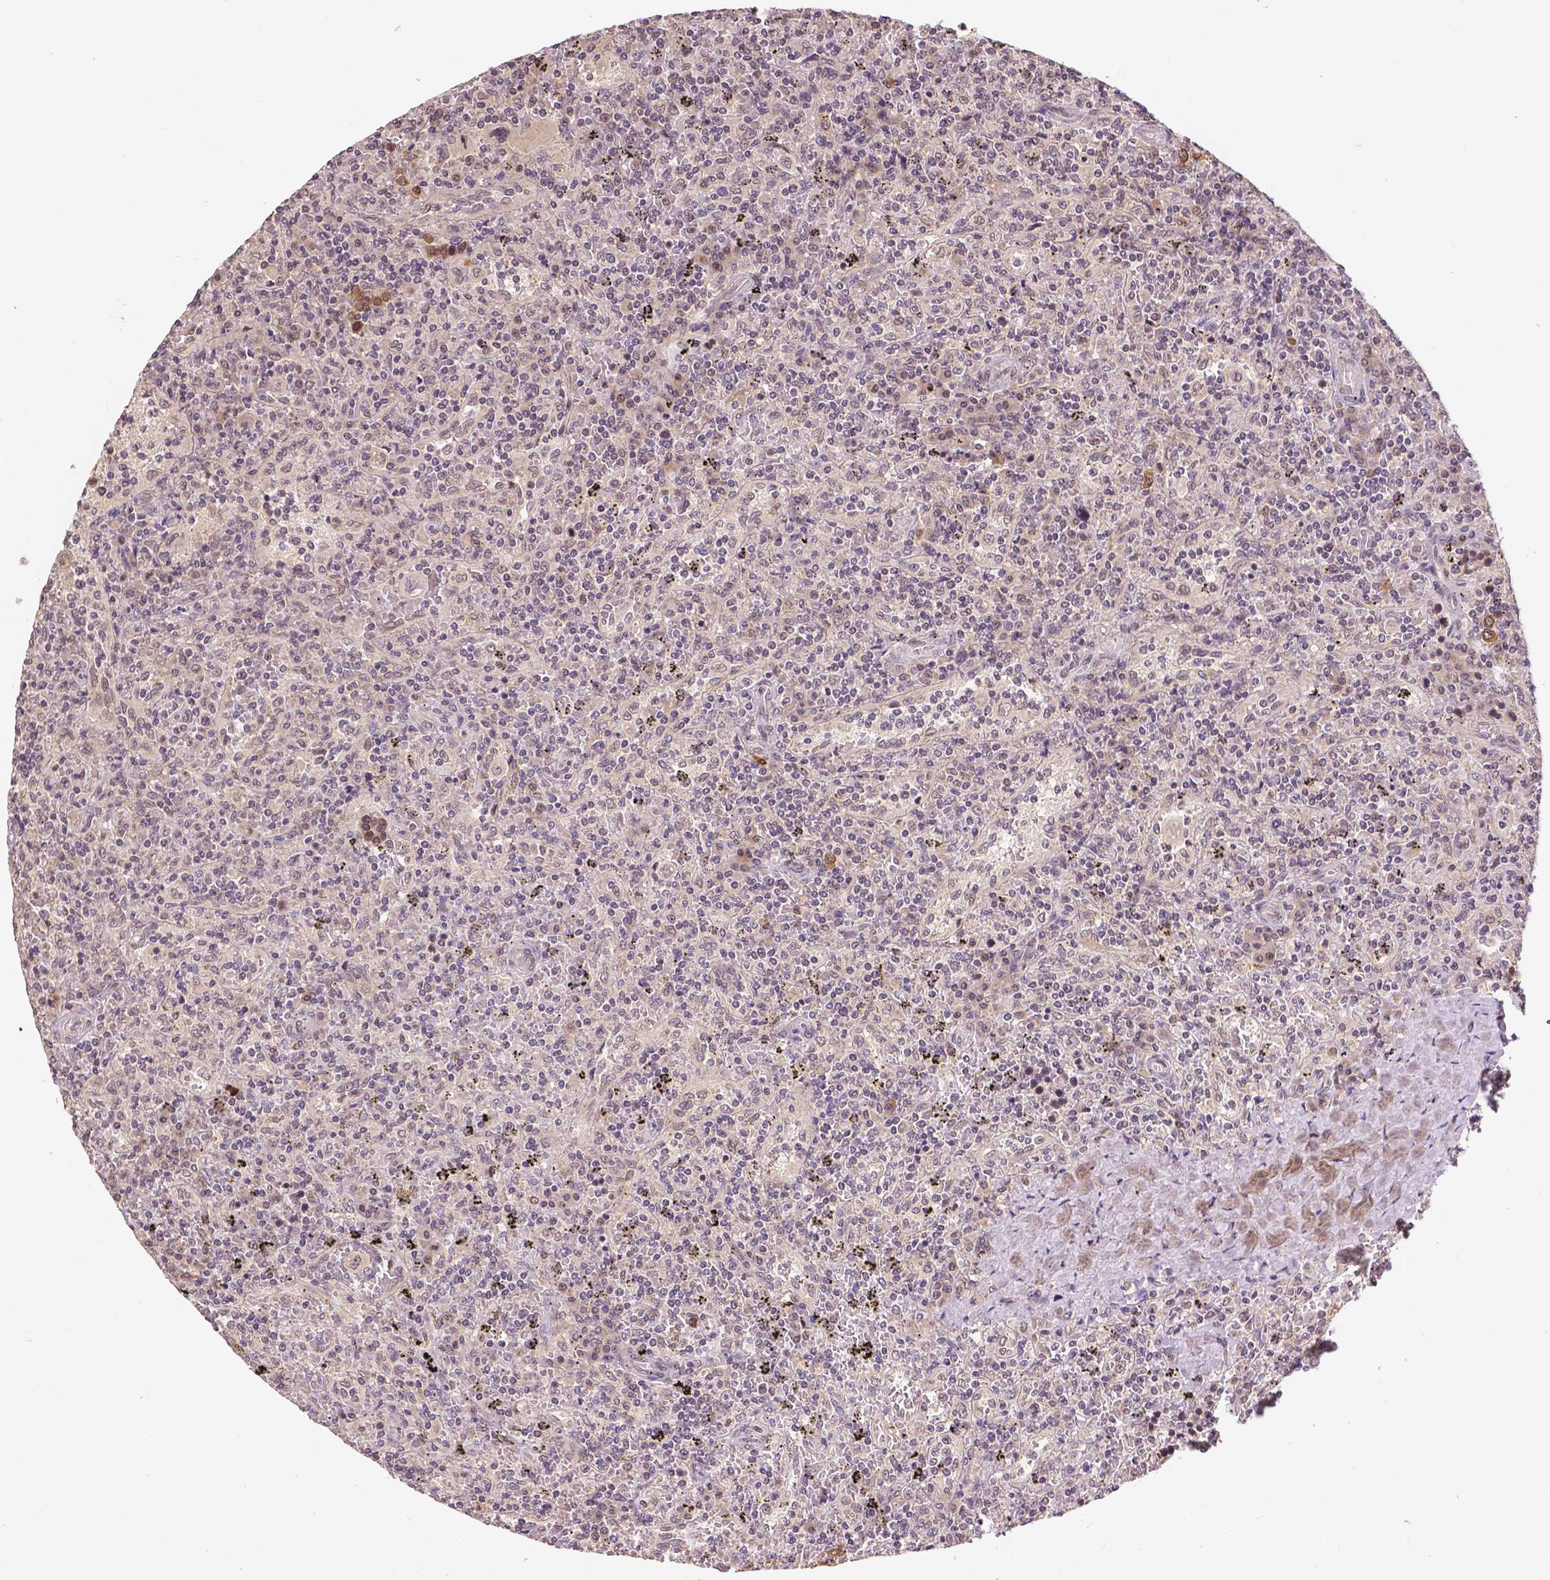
{"staining": {"intensity": "negative", "quantity": "none", "location": "none"}, "tissue": "lymphoma", "cell_type": "Tumor cells", "image_type": "cancer", "snomed": [{"axis": "morphology", "description": "Malignant lymphoma, non-Hodgkin's type, Low grade"}, {"axis": "topography", "description": "Spleen"}], "caption": "High power microscopy histopathology image of an IHC photomicrograph of low-grade malignant lymphoma, non-Hodgkin's type, revealing no significant staining in tumor cells. (IHC, brightfield microscopy, high magnification).", "gene": "MAP1LC3B", "patient": {"sex": "male", "age": 62}}